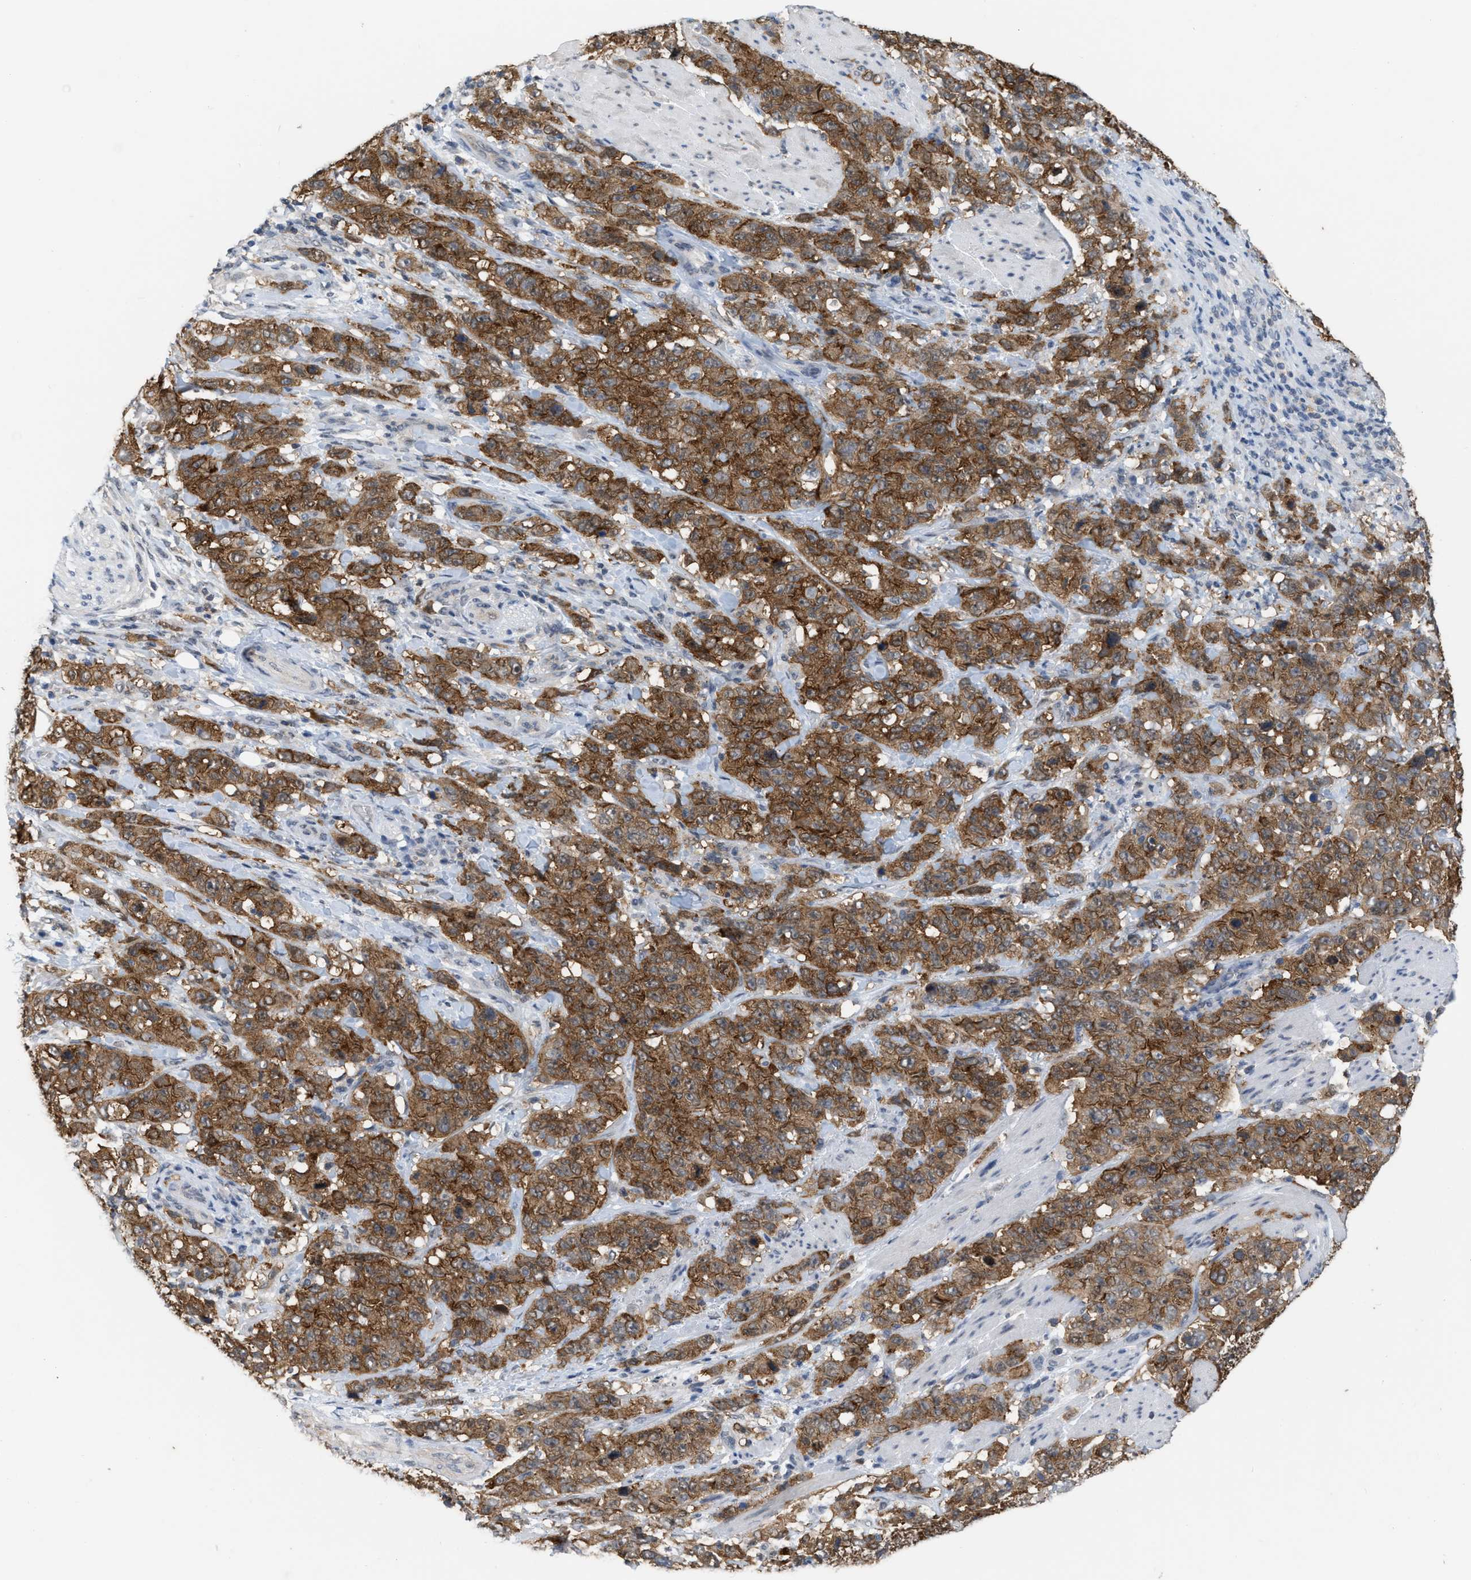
{"staining": {"intensity": "moderate", "quantity": ">75%", "location": "cytoplasmic/membranous"}, "tissue": "stomach cancer", "cell_type": "Tumor cells", "image_type": "cancer", "snomed": [{"axis": "morphology", "description": "Adenocarcinoma, NOS"}, {"axis": "topography", "description": "Stomach"}], "caption": "Protein staining demonstrates moderate cytoplasmic/membranous expression in approximately >75% of tumor cells in stomach adenocarcinoma.", "gene": "BAIAP2L1", "patient": {"sex": "male", "age": 48}}